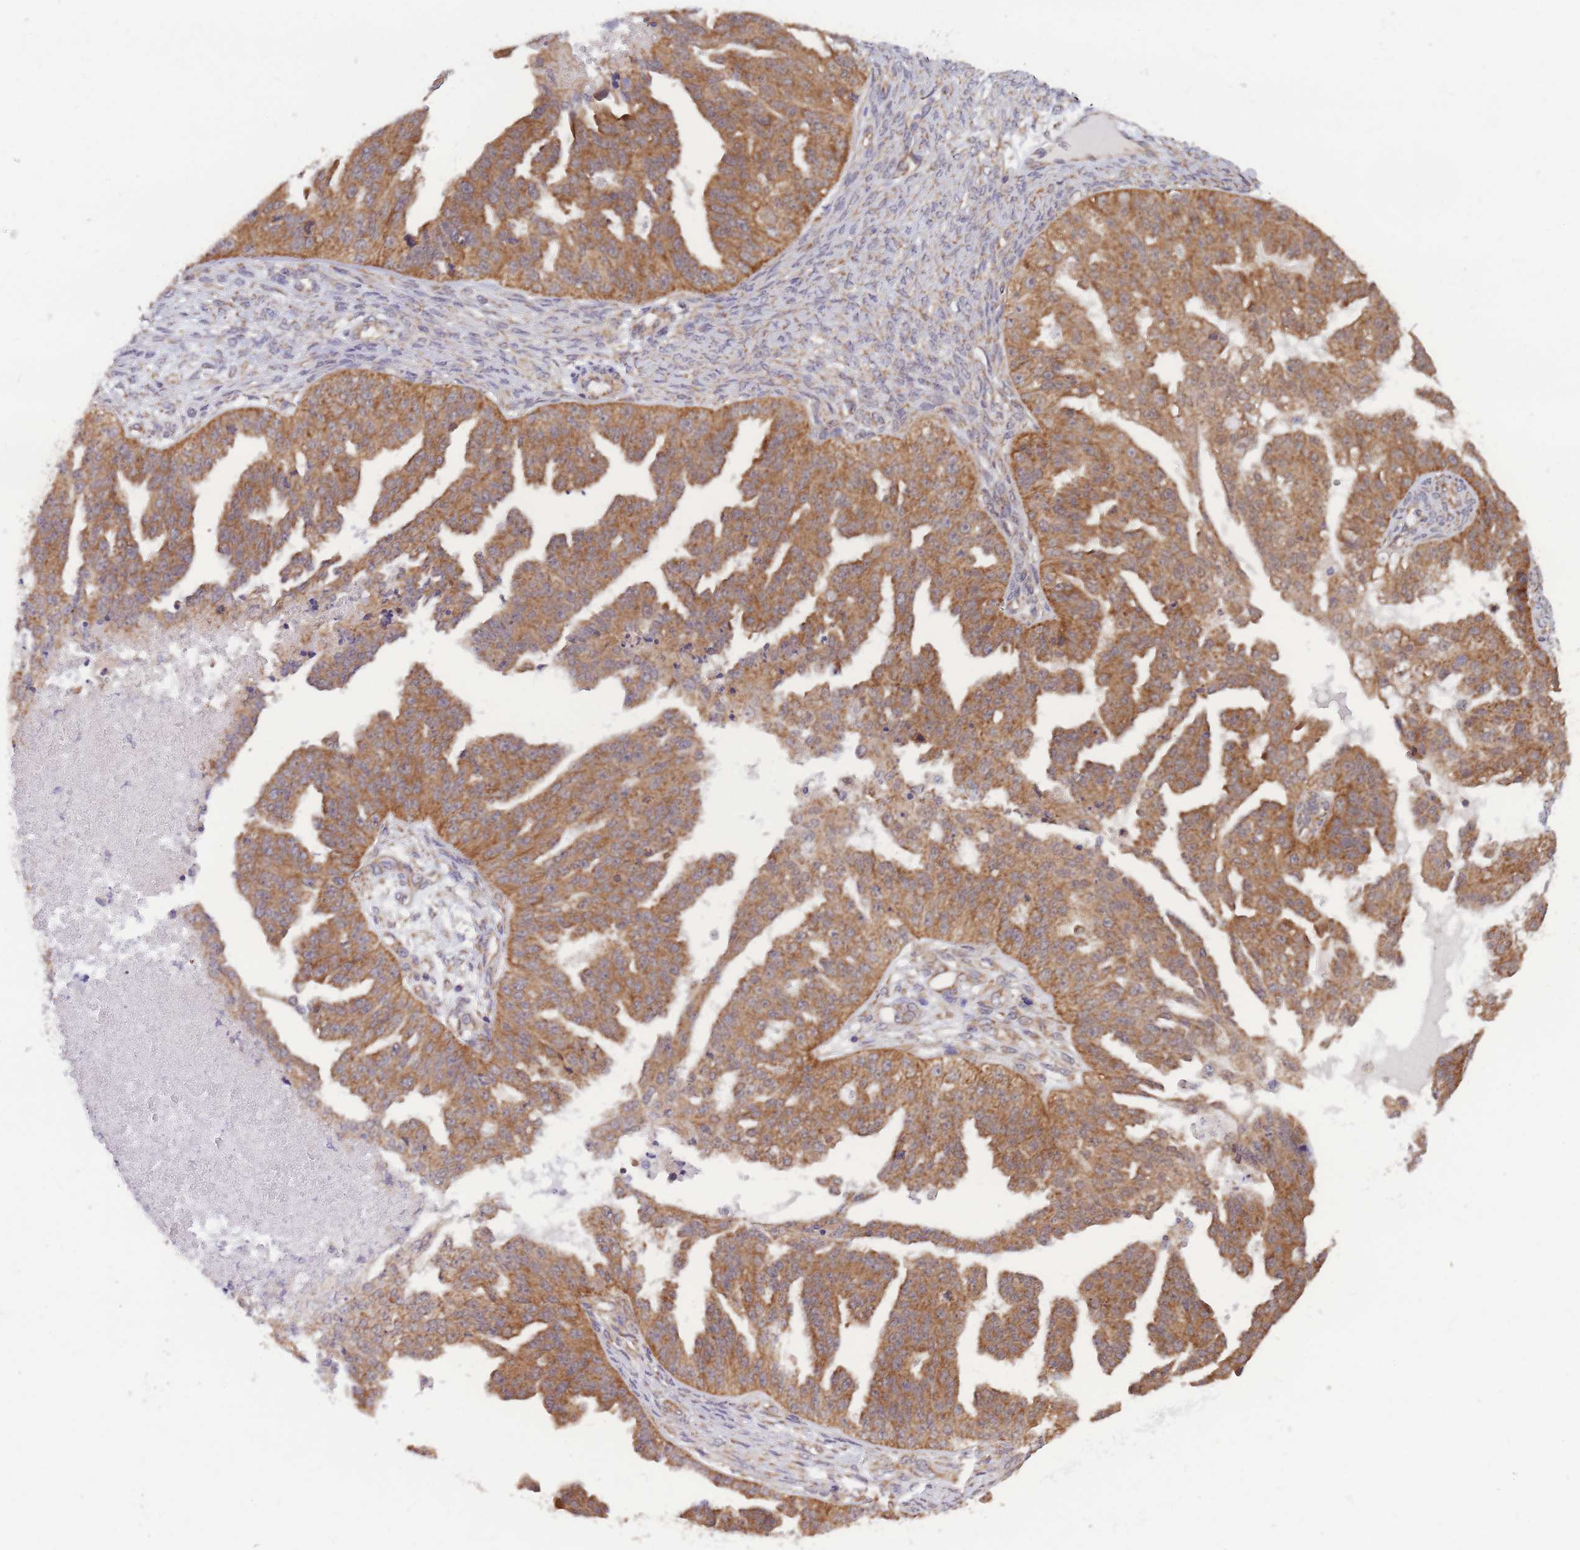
{"staining": {"intensity": "moderate", "quantity": ">75%", "location": "cytoplasmic/membranous"}, "tissue": "ovarian cancer", "cell_type": "Tumor cells", "image_type": "cancer", "snomed": [{"axis": "morphology", "description": "Cystadenocarcinoma, serous, NOS"}, {"axis": "topography", "description": "Ovary"}], "caption": "Moderate cytoplasmic/membranous positivity for a protein is identified in about >75% of tumor cells of ovarian cancer (serous cystadenocarcinoma) using immunohistochemistry.", "gene": "MRPL23", "patient": {"sex": "female", "age": 58}}